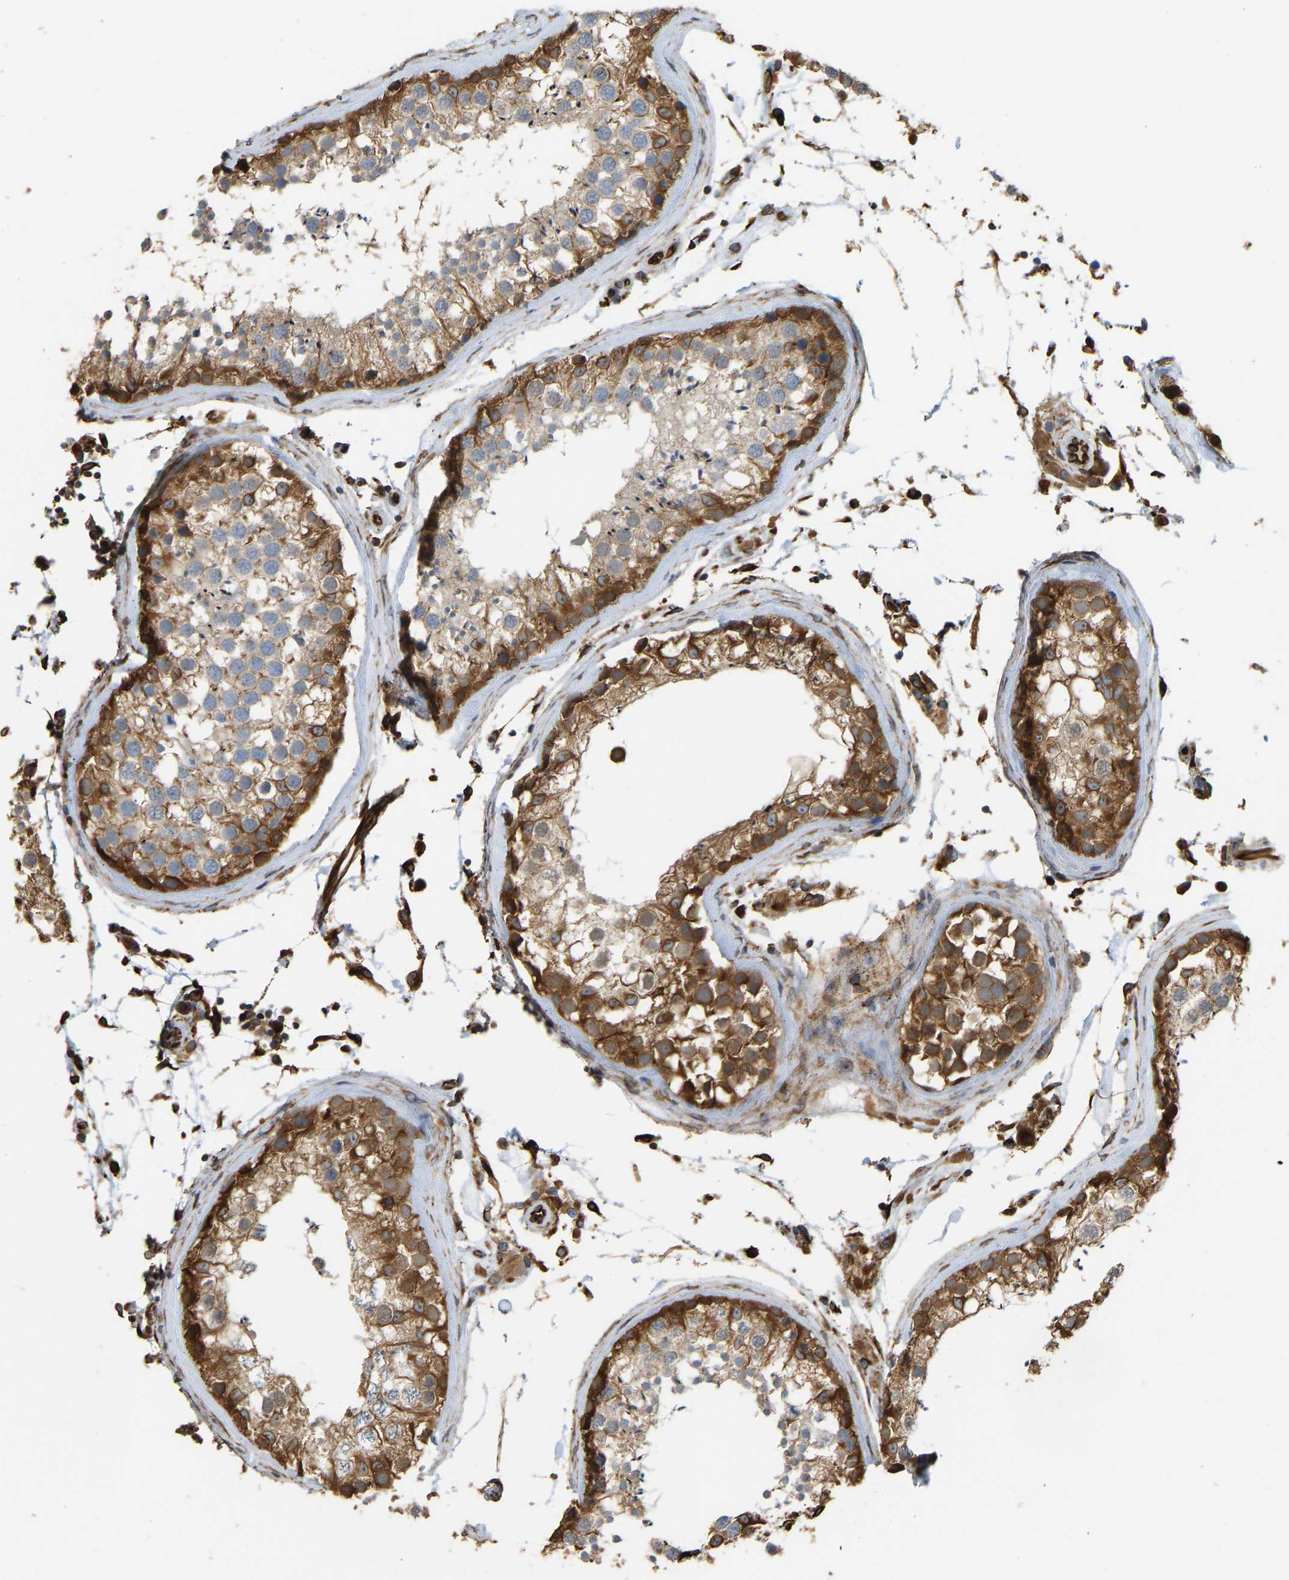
{"staining": {"intensity": "strong", "quantity": ">75%", "location": "cytoplasmic/membranous"}, "tissue": "testis", "cell_type": "Cells in seminiferous ducts", "image_type": "normal", "snomed": [{"axis": "morphology", "description": "Normal tissue, NOS"}, {"axis": "topography", "description": "Testis"}], "caption": "Immunohistochemistry histopathology image of unremarkable testis stained for a protein (brown), which reveals high levels of strong cytoplasmic/membranous staining in about >75% of cells in seminiferous ducts.", "gene": "BEX3", "patient": {"sex": "male", "age": 46}}